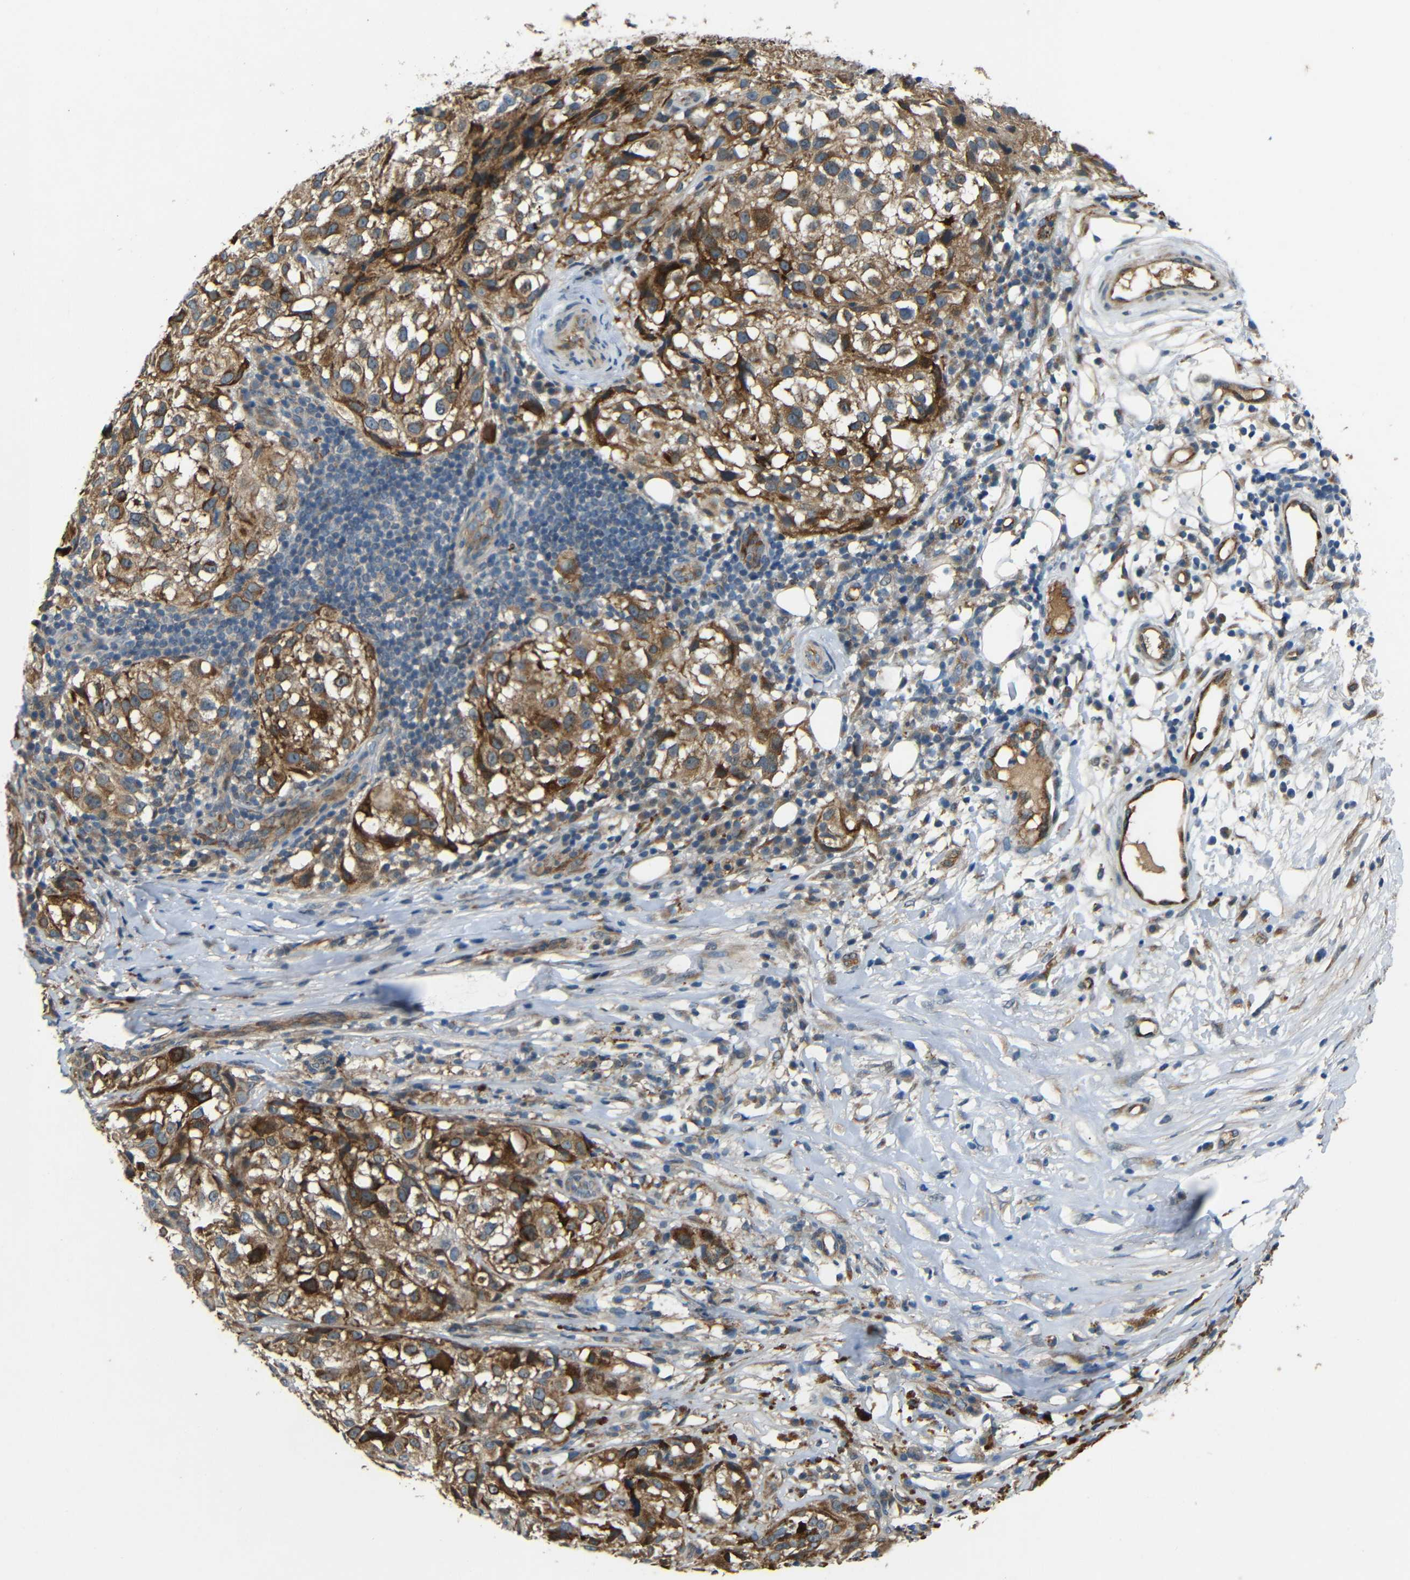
{"staining": {"intensity": "strong", "quantity": ">75%", "location": "cytoplasmic/membranous"}, "tissue": "melanoma", "cell_type": "Tumor cells", "image_type": "cancer", "snomed": [{"axis": "morphology", "description": "Necrosis, NOS"}, {"axis": "morphology", "description": "Malignant melanoma, NOS"}, {"axis": "topography", "description": "Skin"}], "caption": "Melanoma stained for a protein exhibits strong cytoplasmic/membranous positivity in tumor cells.", "gene": "ATP7A", "patient": {"sex": "female", "age": 87}}